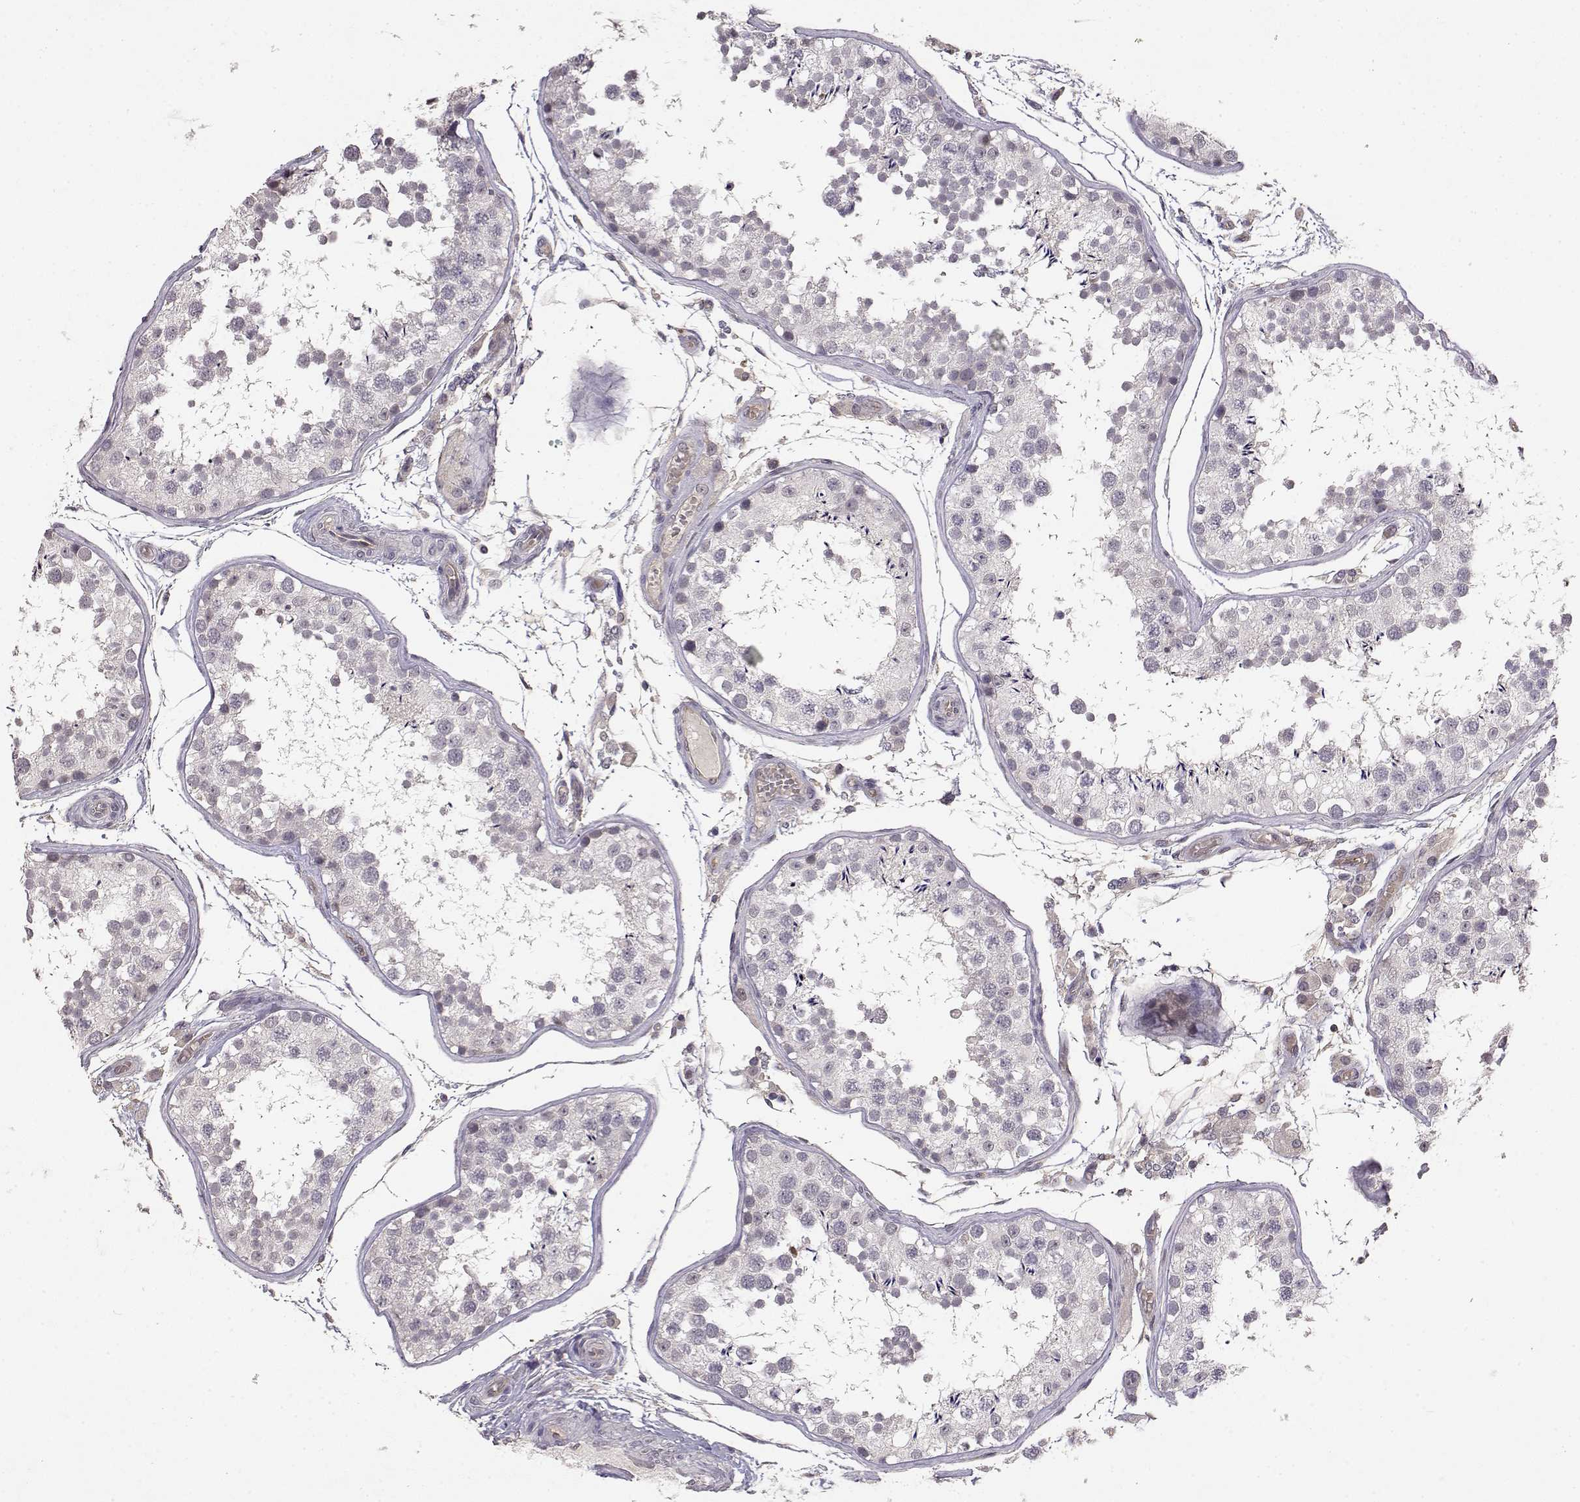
{"staining": {"intensity": "negative", "quantity": "none", "location": "none"}, "tissue": "testis", "cell_type": "Cells in seminiferous ducts", "image_type": "normal", "snomed": [{"axis": "morphology", "description": "Normal tissue, NOS"}, {"axis": "topography", "description": "Testis"}], "caption": "This is an immunohistochemistry (IHC) photomicrograph of benign human testis. There is no positivity in cells in seminiferous ducts.", "gene": "IFITM1", "patient": {"sex": "male", "age": 29}}